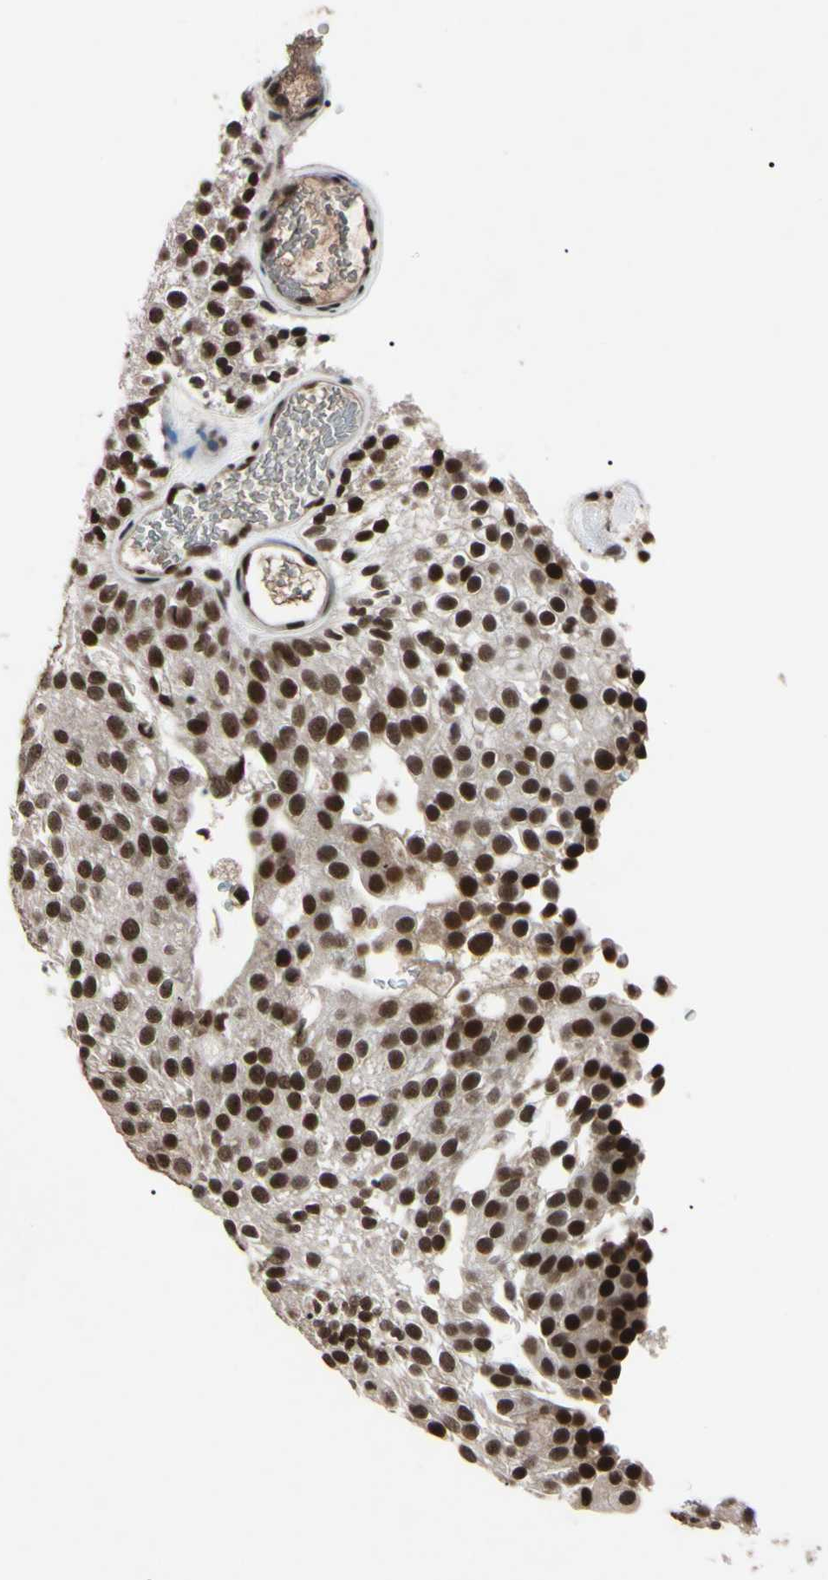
{"staining": {"intensity": "strong", "quantity": "<25%", "location": "cytoplasmic/membranous,nuclear"}, "tissue": "urothelial cancer", "cell_type": "Tumor cells", "image_type": "cancer", "snomed": [{"axis": "morphology", "description": "Urothelial carcinoma, Low grade"}, {"axis": "topography", "description": "Urinary bladder"}], "caption": "High-magnification brightfield microscopy of urothelial carcinoma (low-grade) stained with DAB (3,3'-diaminobenzidine) (brown) and counterstained with hematoxylin (blue). tumor cells exhibit strong cytoplasmic/membranous and nuclear positivity is appreciated in about<25% of cells.", "gene": "YY1", "patient": {"sex": "male", "age": 78}}